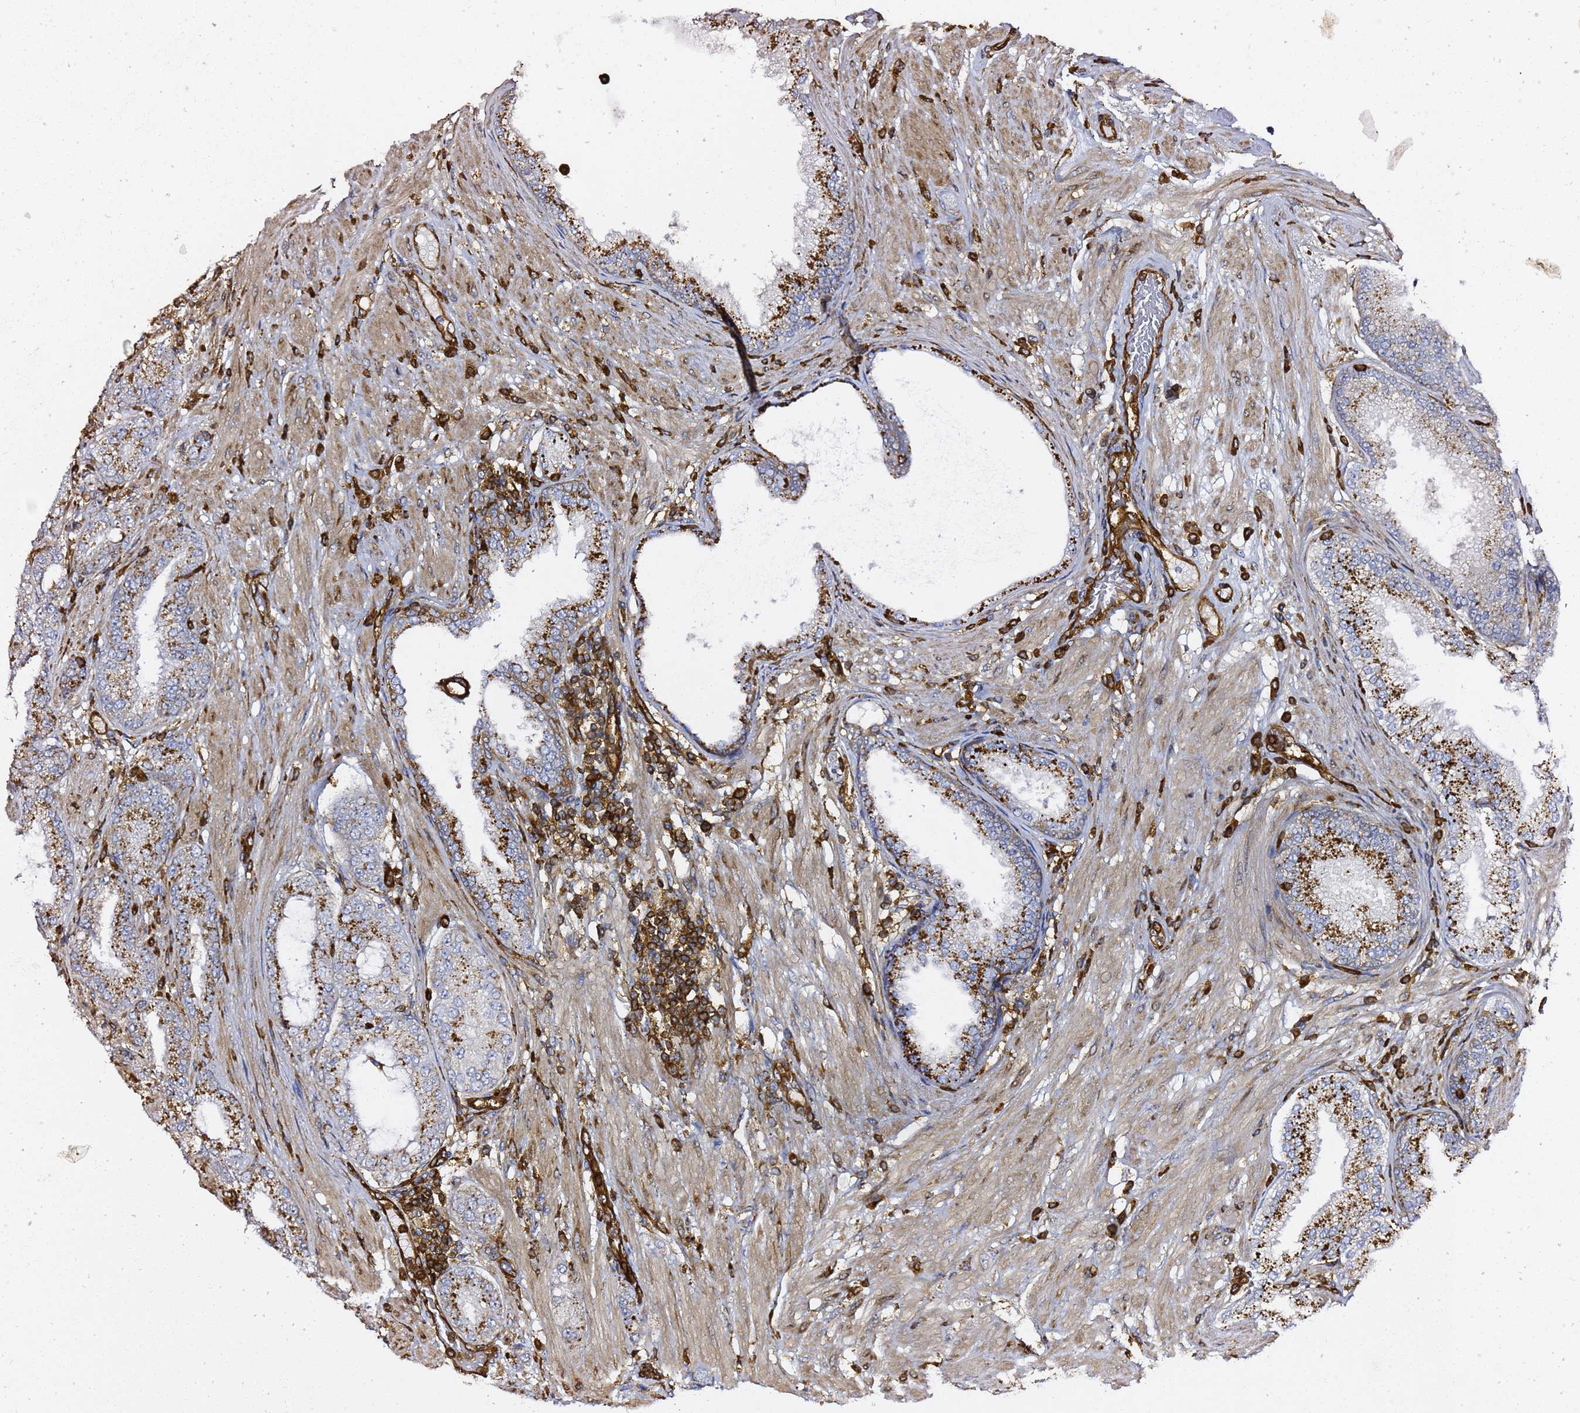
{"staining": {"intensity": "moderate", "quantity": "25%-75%", "location": "cytoplasmic/membranous"}, "tissue": "prostate cancer", "cell_type": "Tumor cells", "image_type": "cancer", "snomed": [{"axis": "morphology", "description": "Adenocarcinoma, High grade"}, {"axis": "topography", "description": "Prostate"}], "caption": "The histopathology image demonstrates a brown stain indicating the presence of a protein in the cytoplasmic/membranous of tumor cells in prostate cancer (high-grade adenocarcinoma).", "gene": "ZBTB8OS", "patient": {"sex": "male", "age": 71}}